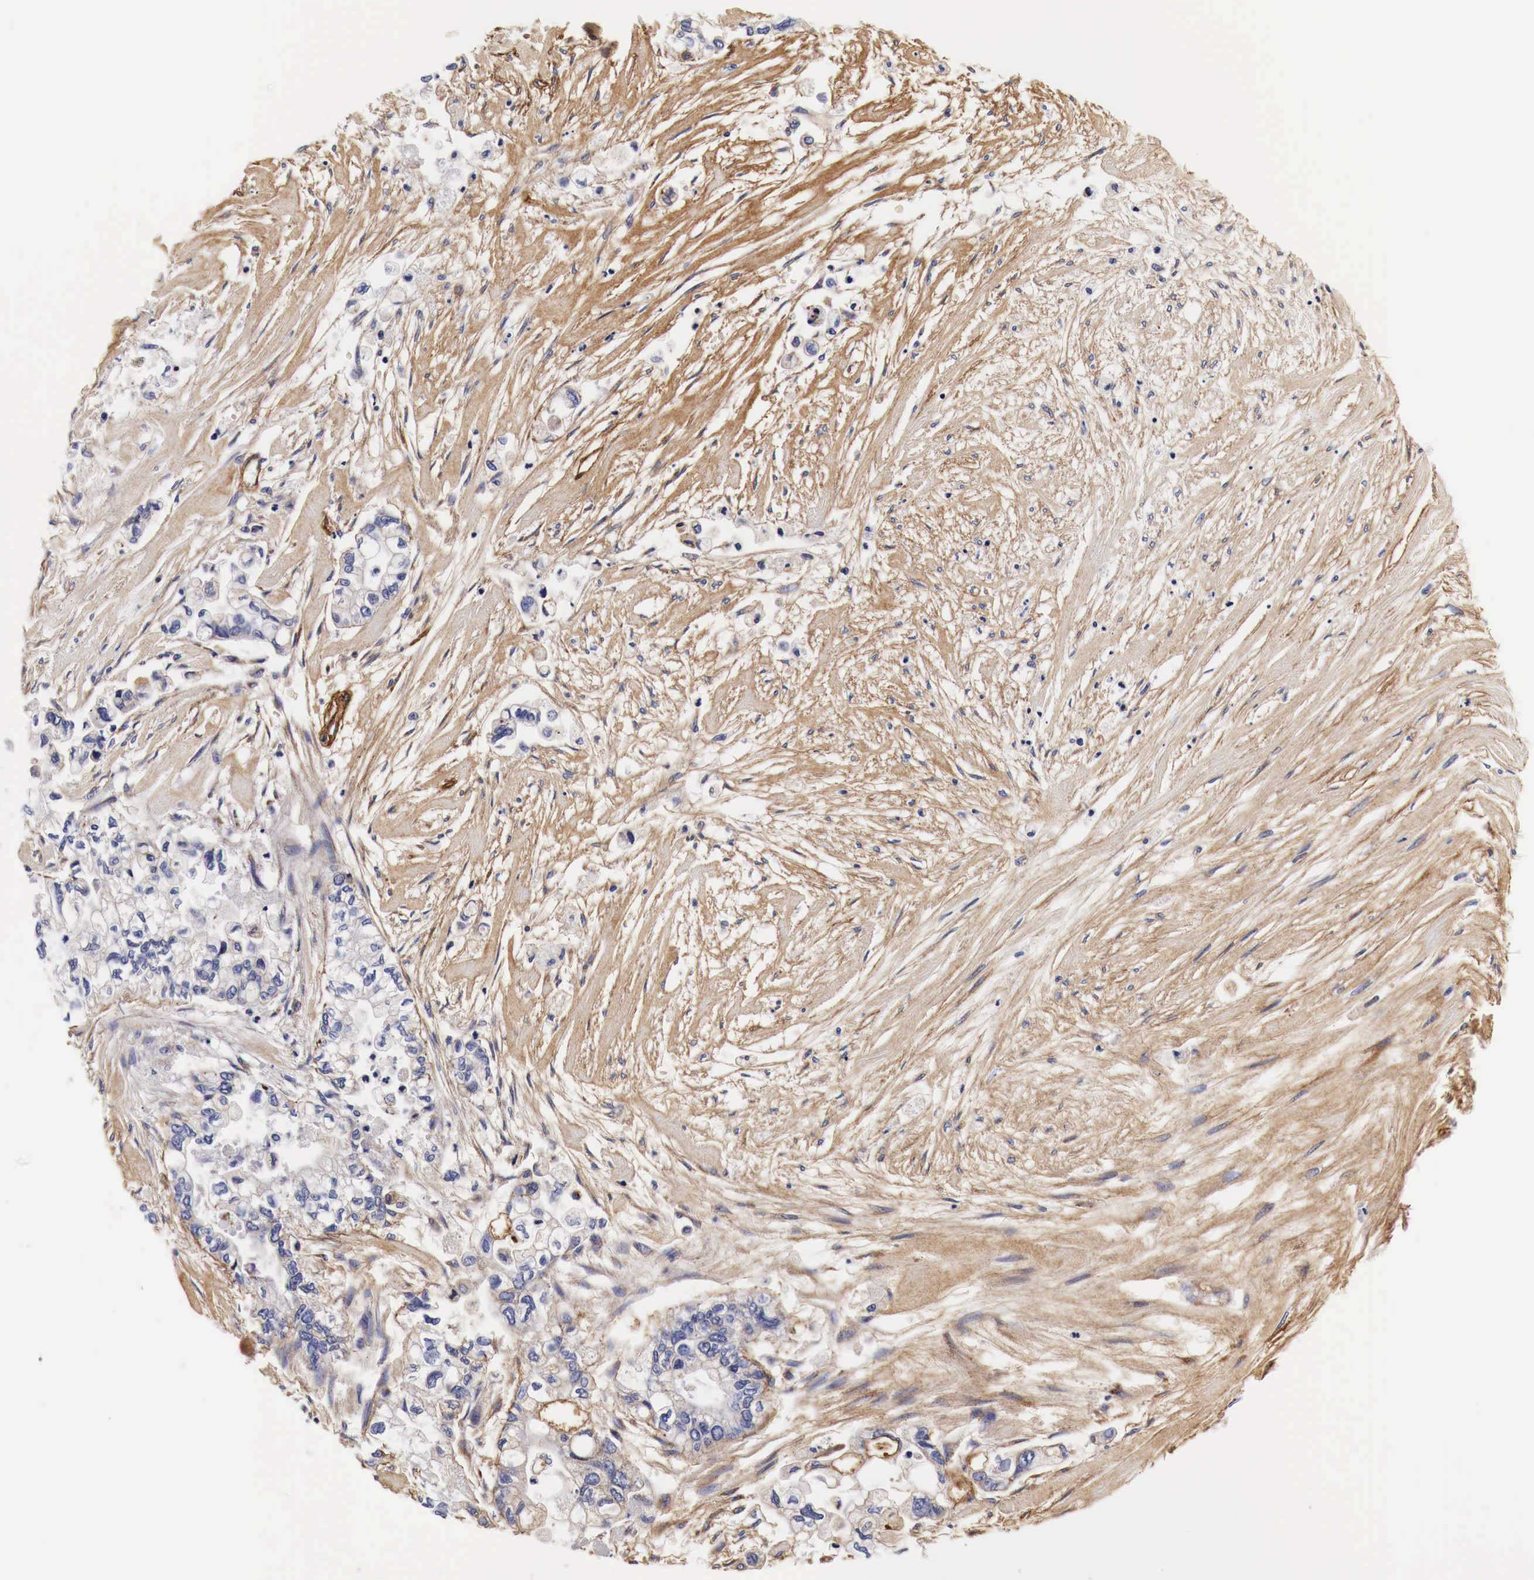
{"staining": {"intensity": "weak", "quantity": "<25%", "location": "cytoplasmic/membranous"}, "tissue": "pancreatic cancer", "cell_type": "Tumor cells", "image_type": "cancer", "snomed": [{"axis": "morphology", "description": "Adenocarcinoma, NOS"}, {"axis": "topography", "description": "Pancreas"}], "caption": "Human adenocarcinoma (pancreatic) stained for a protein using immunohistochemistry demonstrates no staining in tumor cells.", "gene": "LAMB2", "patient": {"sex": "male", "age": 79}}